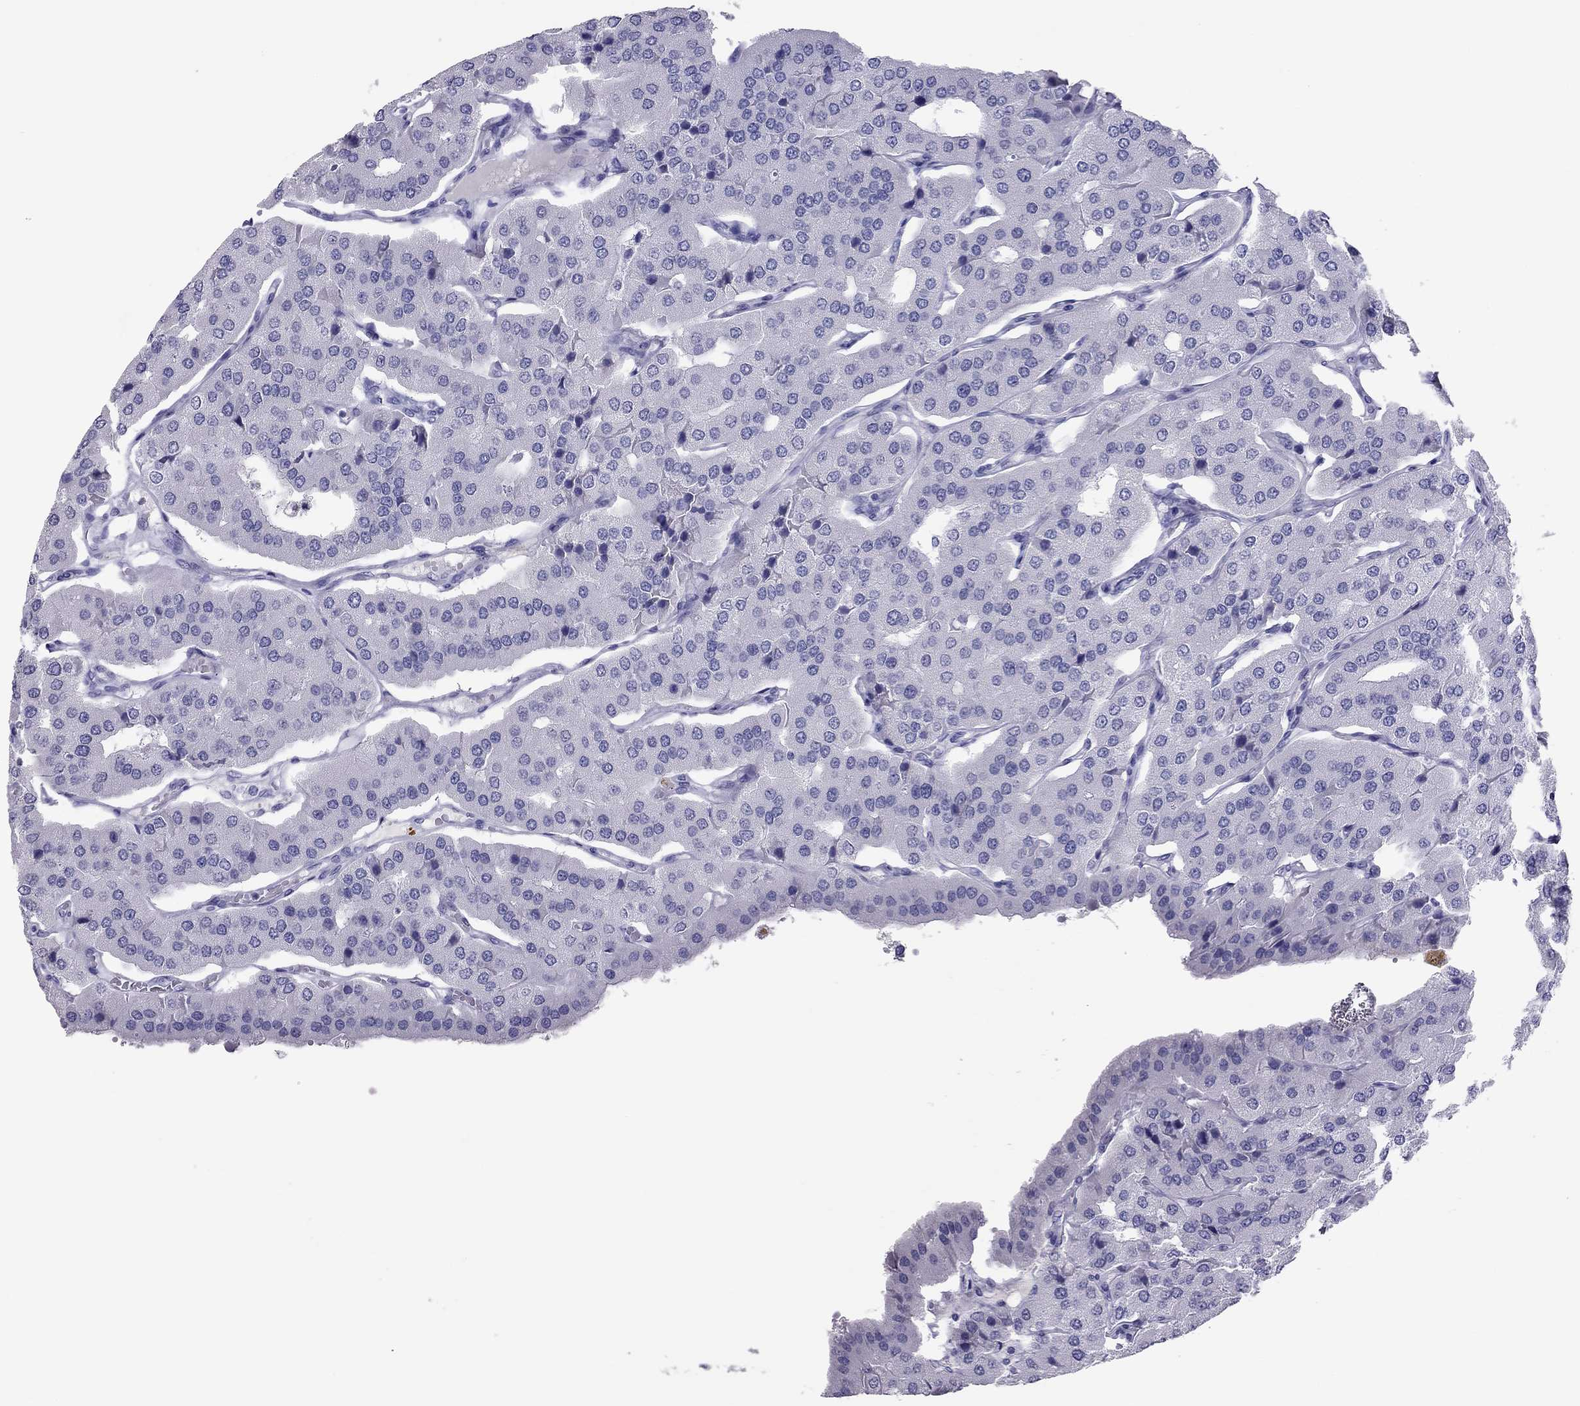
{"staining": {"intensity": "negative", "quantity": "none", "location": "none"}, "tissue": "parathyroid gland", "cell_type": "Glandular cells", "image_type": "normal", "snomed": [{"axis": "morphology", "description": "Normal tissue, NOS"}, {"axis": "morphology", "description": "Adenoma, NOS"}, {"axis": "topography", "description": "Parathyroid gland"}], "caption": "The IHC photomicrograph has no significant staining in glandular cells of parathyroid gland.", "gene": "KLRG1", "patient": {"sex": "female", "age": 86}}